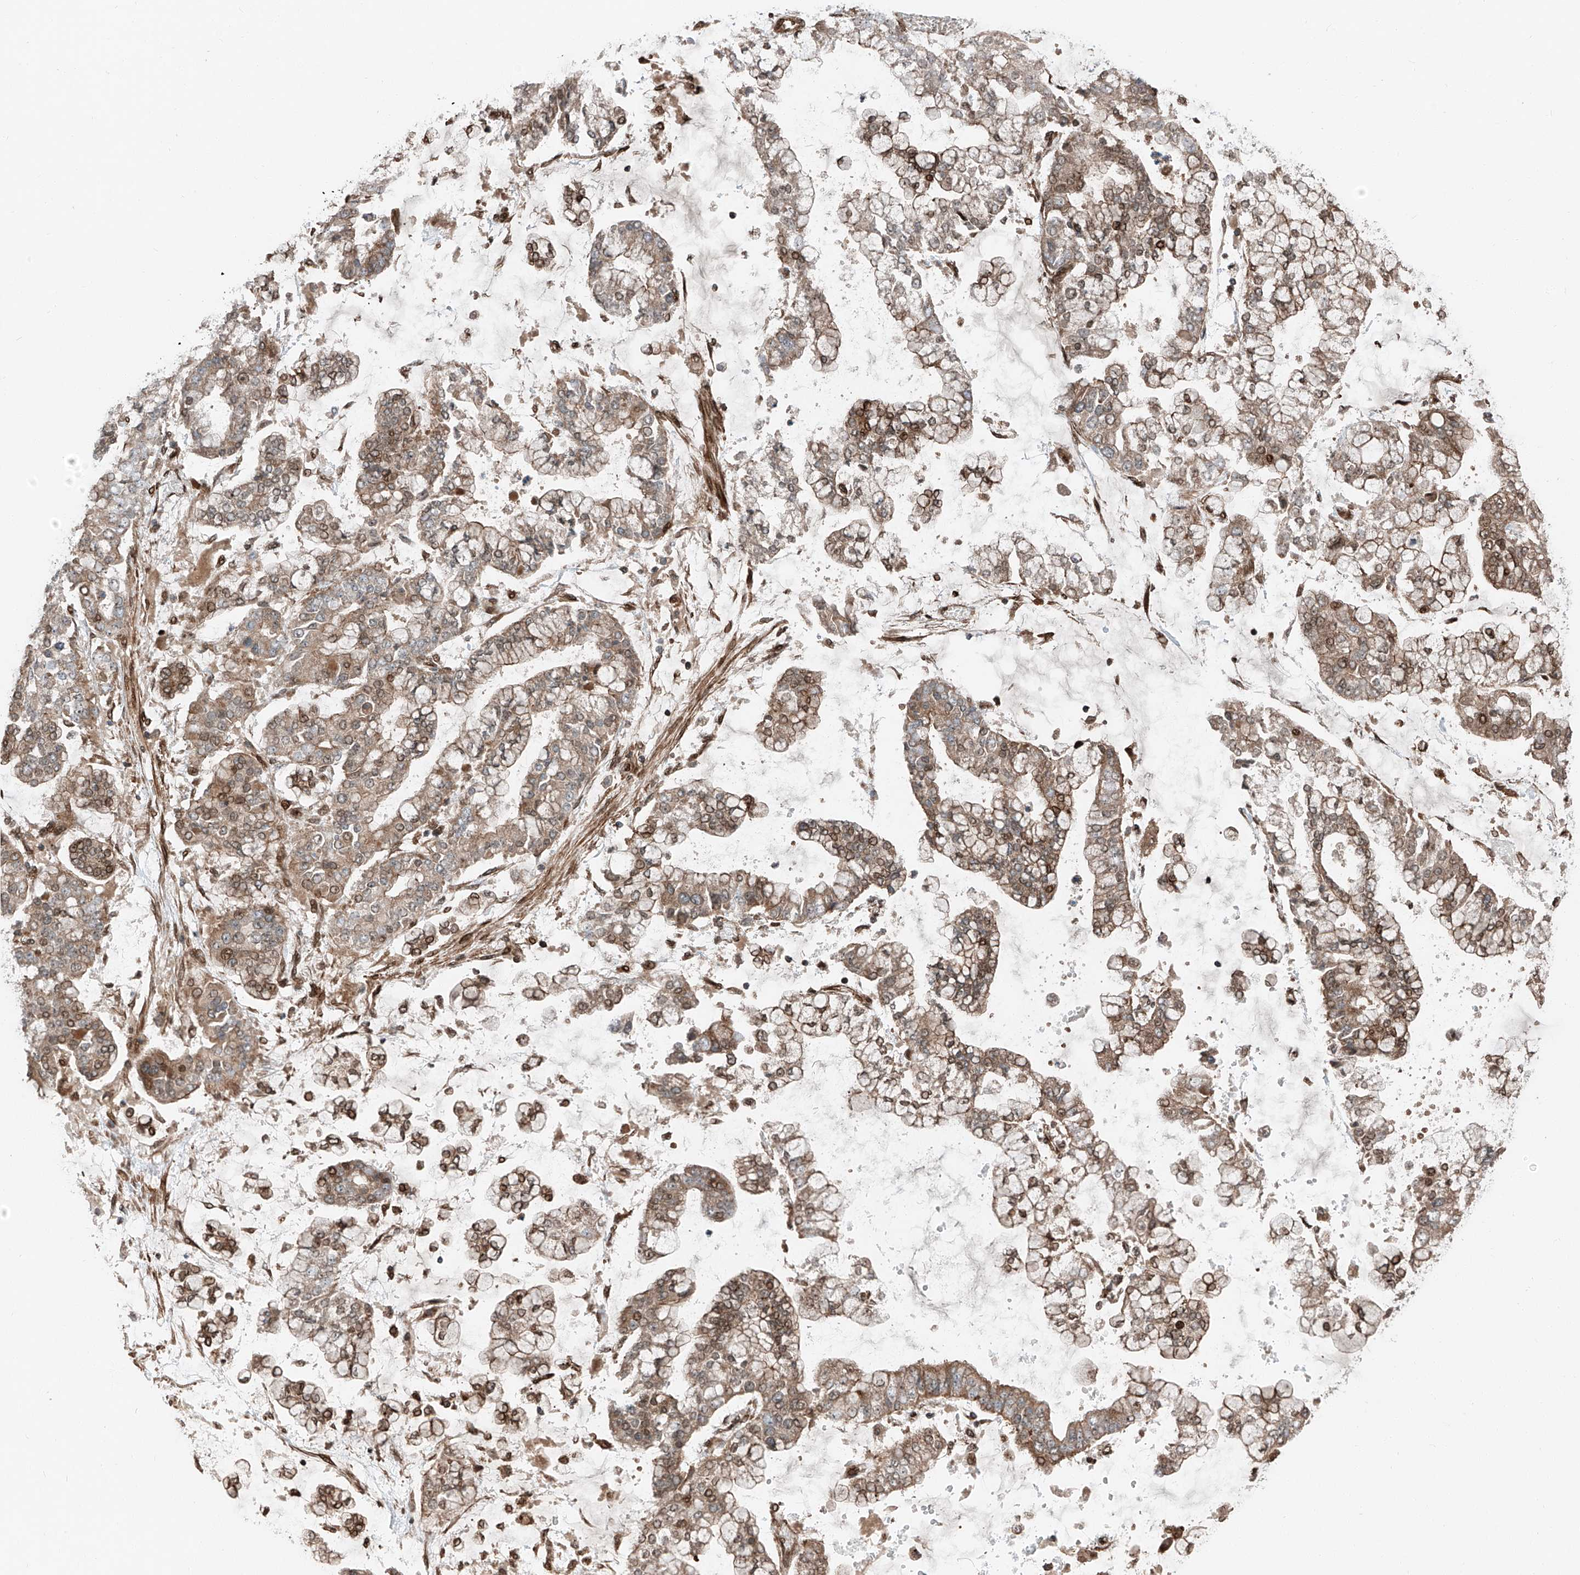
{"staining": {"intensity": "moderate", "quantity": ">75%", "location": "cytoplasmic/membranous,nuclear"}, "tissue": "stomach cancer", "cell_type": "Tumor cells", "image_type": "cancer", "snomed": [{"axis": "morphology", "description": "Normal tissue, NOS"}, {"axis": "morphology", "description": "Adenocarcinoma, NOS"}, {"axis": "topography", "description": "Stomach, upper"}, {"axis": "topography", "description": "Stomach"}], "caption": "This micrograph exhibits immunohistochemistry (IHC) staining of stomach cancer (adenocarcinoma), with medium moderate cytoplasmic/membranous and nuclear expression in approximately >75% of tumor cells.", "gene": "CEP162", "patient": {"sex": "male", "age": 76}}